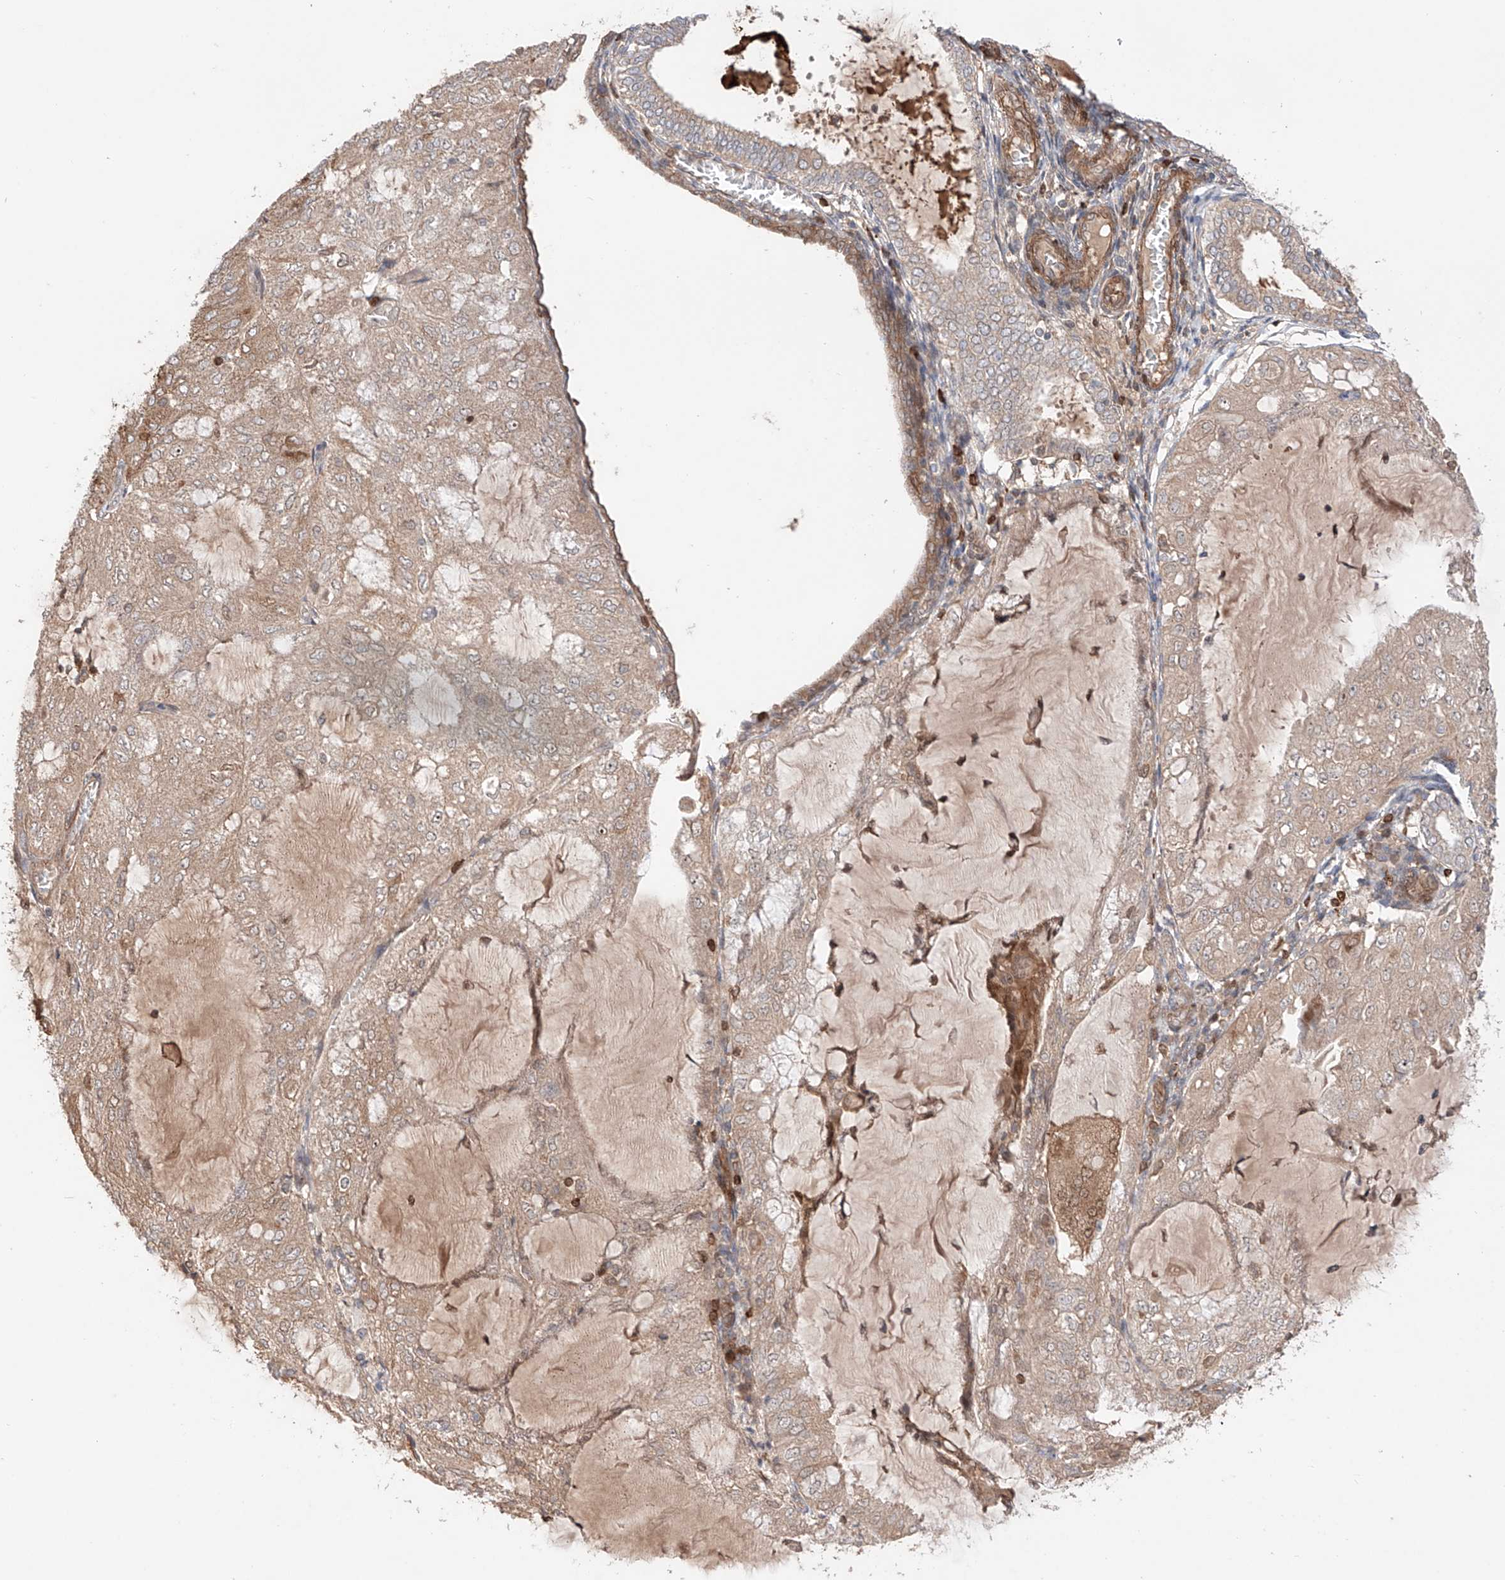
{"staining": {"intensity": "weak", "quantity": "25%-75%", "location": "cytoplasmic/membranous"}, "tissue": "endometrial cancer", "cell_type": "Tumor cells", "image_type": "cancer", "snomed": [{"axis": "morphology", "description": "Adenocarcinoma, NOS"}, {"axis": "topography", "description": "Endometrium"}], "caption": "Brown immunohistochemical staining in human endometrial cancer displays weak cytoplasmic/membranous expression in about 25%-75% of tumor cells.", "gene": "IGSF22", "patient": {"sex": "female", "age": 81}}